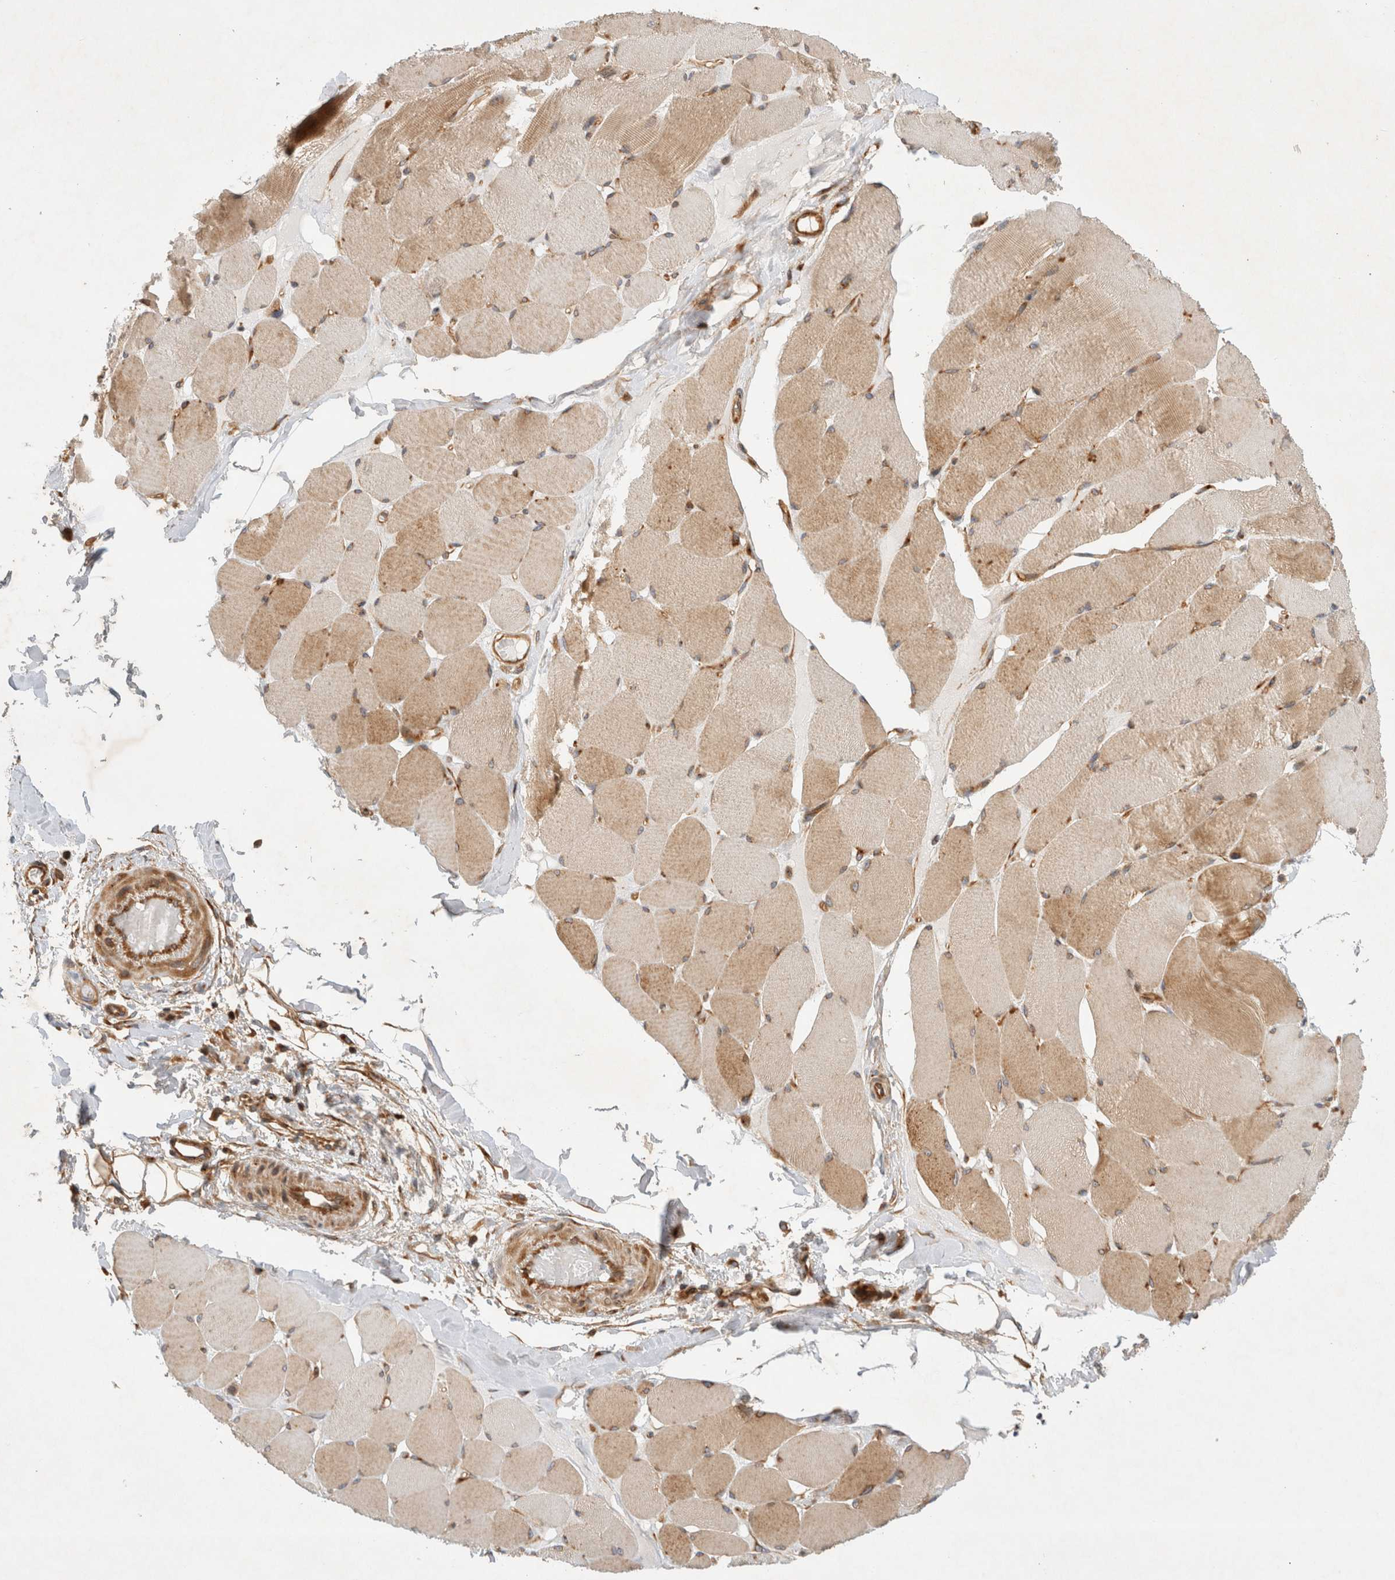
{"staining": {"intensity": "moderate", "quantity": "25%-75%", "location": "cytoplasmic/membranous"}, "tissue": "skeletal muscle", "cell_type": "Myocytes", "image_type": "normal", "snomed": [{"axis": "morphology", "description": "Normal tissue, NOS"}, {"axis": "topography", "description": "Skin"}, {"axis": "topography", "description": "Skeletal muscle"}], "caption": "Benign skeletal muscle shows moderate cytoplasmic/membranous expression in approximately 25%-75% of myocytes, visualized by immunohistochemistry.", "gene": "GPR150", "patient": {"sex": "male", "age": 83}}